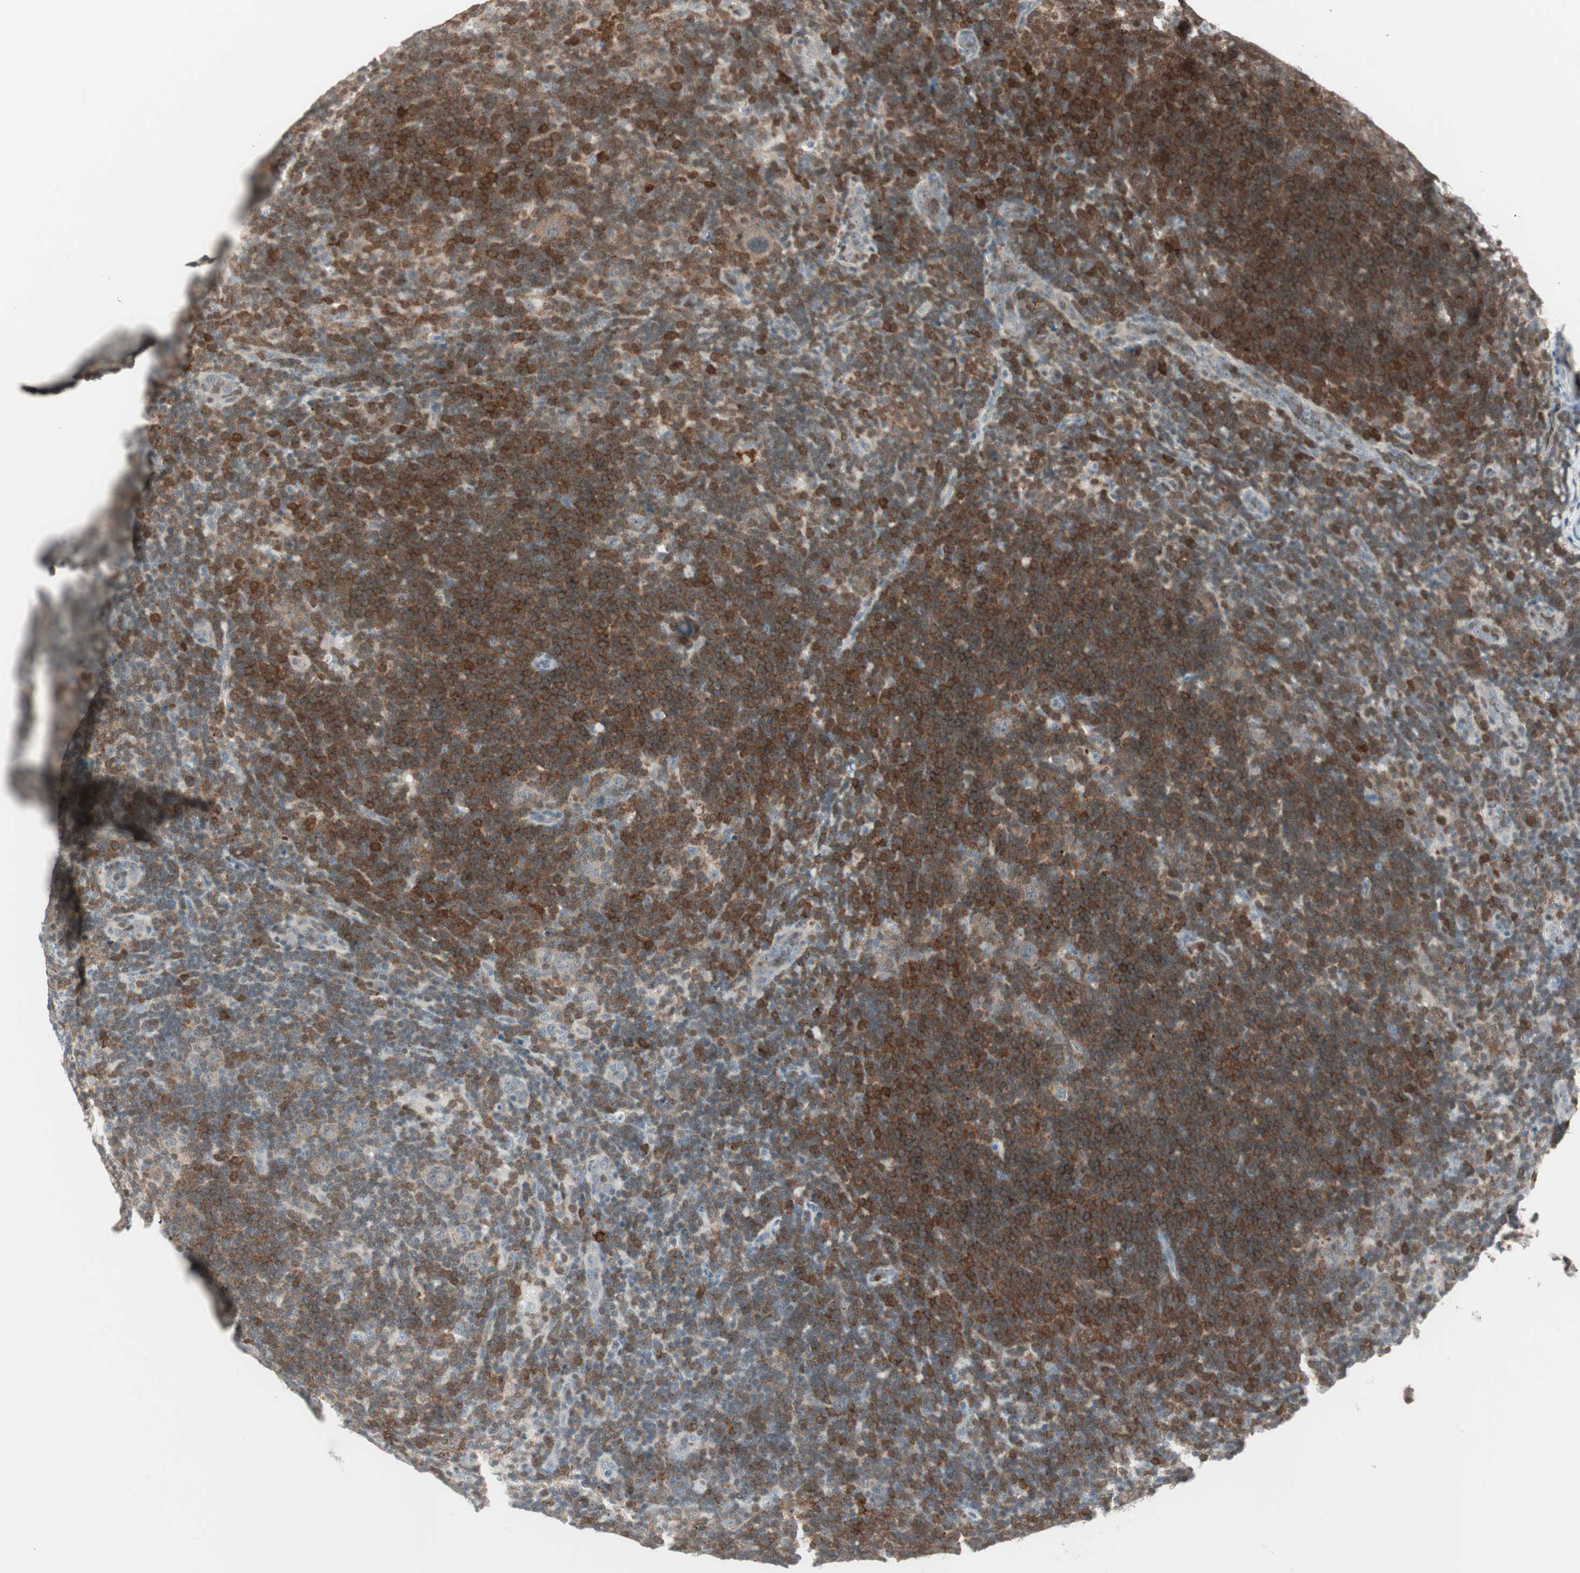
{"staining": {"intensity": "weak", "quantity": ">75%", "location": "cytoplasmic/membranous"}, "tissue": "lymphoma", "cell_type": "Tumor cells", "image_type": "cancer", "snomed": [{"axis": "morphology", "description": "Hodgkin's disease, NOS"}, {"axis": "topography", "description": "Lymph node"}], "caption": "Brown immunohistochemical staining in human Hodgkin's disease exhibits weak cytoplasmic/membranous expression in approximately >75% of tumor cells.", "gene": "MAP4K1", "patient": {"sex": "female", "age": 57}}